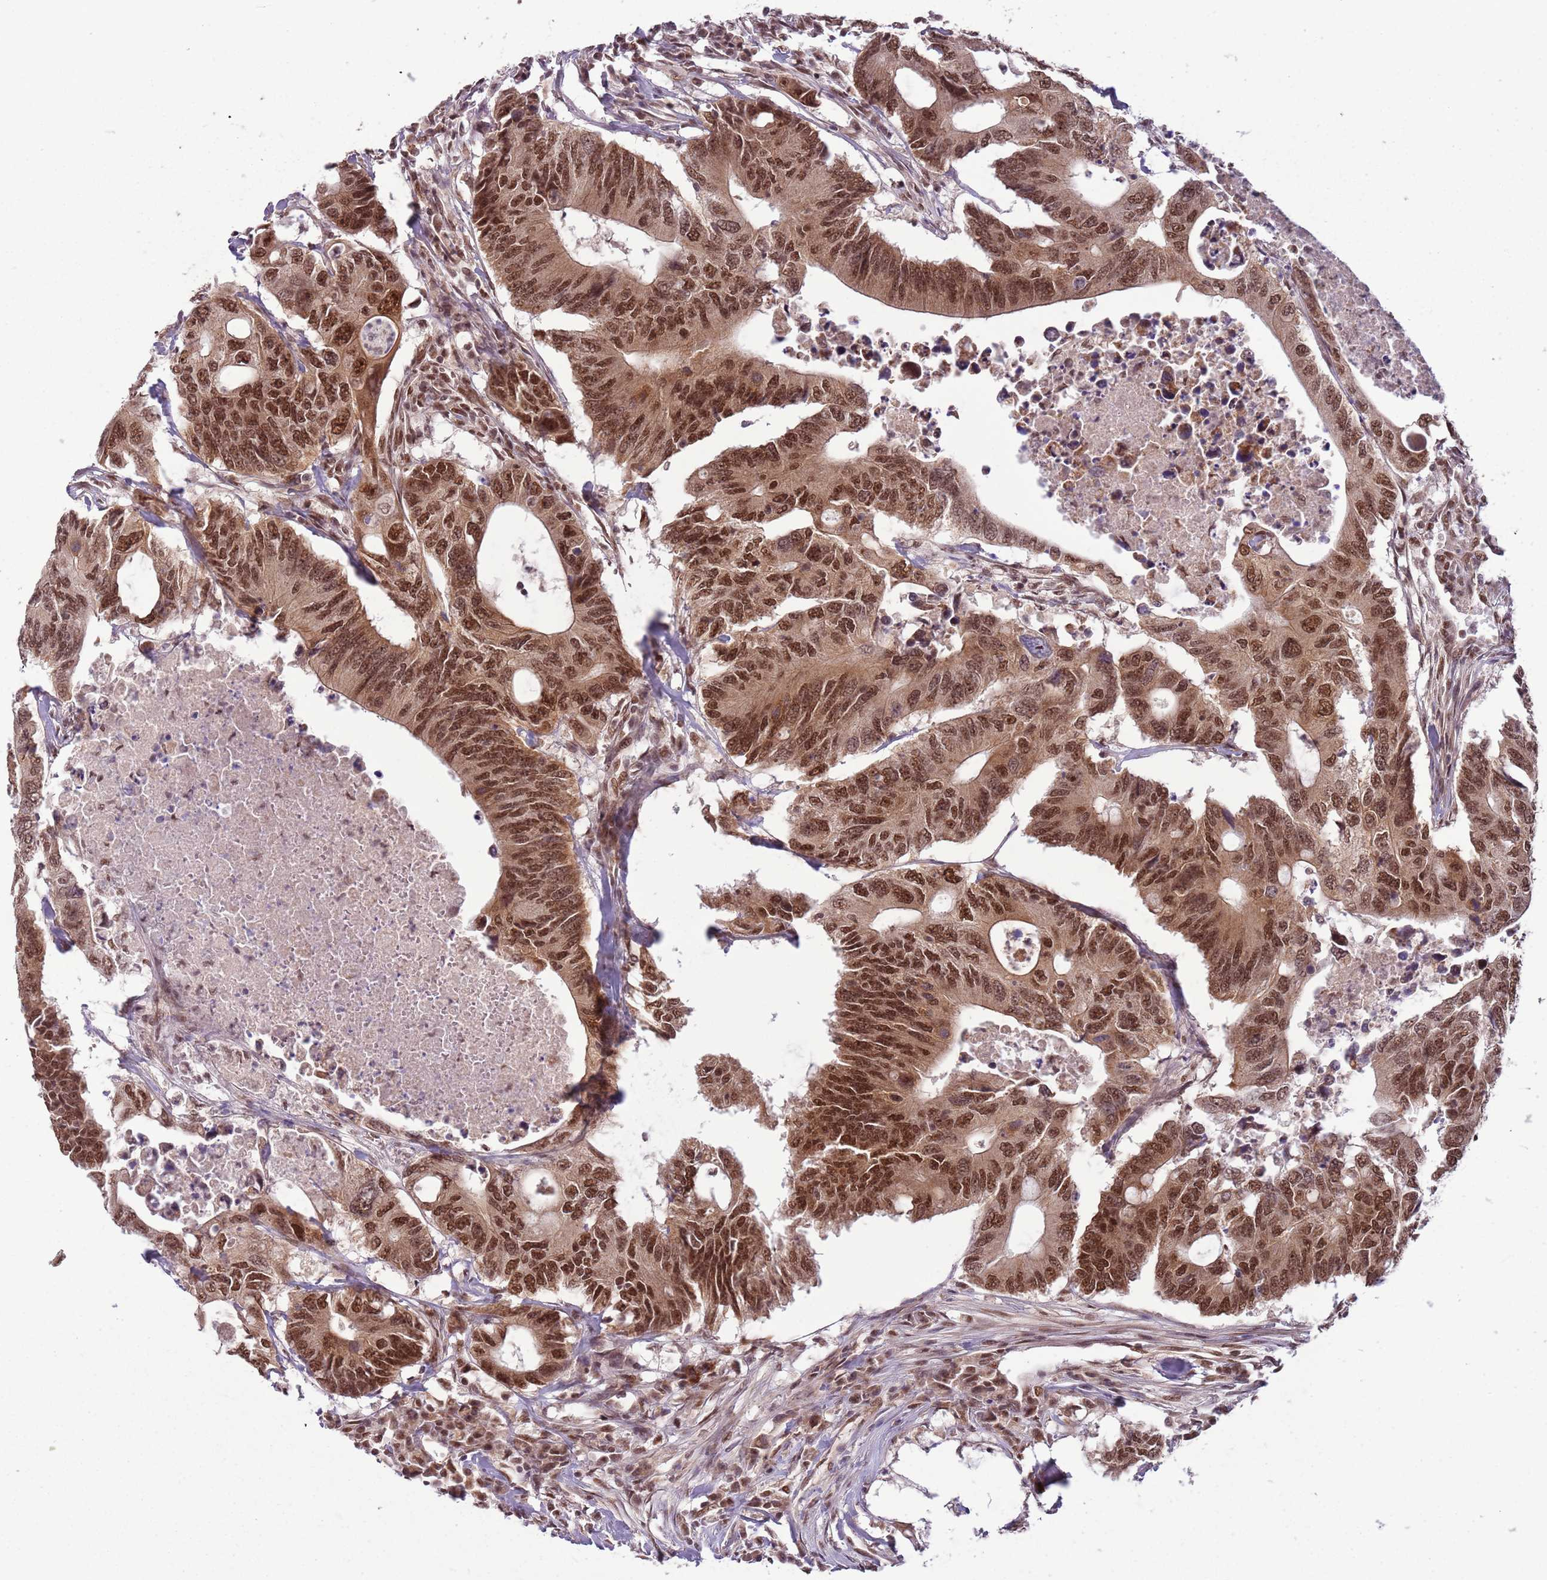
{"staining": {"intensity": "strong", "quantity": ">75%", "location": "nuclear"}, "tissue": "colorectal cancer", "cell_type": "Tumor cells", "image_type": "cancer", "snomed": [{"axis": "morphology", "description": "Adenocarcinoma, NOS"}, {"axis": "topography", "description": "Colon"}], "caption": "Strong nuclear positivity is appreciated in approximately >75% of tumor cells in adenocarcinoma (colorectal). (Stains: DAB (3,3'-diaminobenzidine) in brown, nuclei in blue, Microscopy: brightfield microscopy at high magnification).", "gene": "FAM120AOS", "patient": {"sex": "male", "age": 71}}